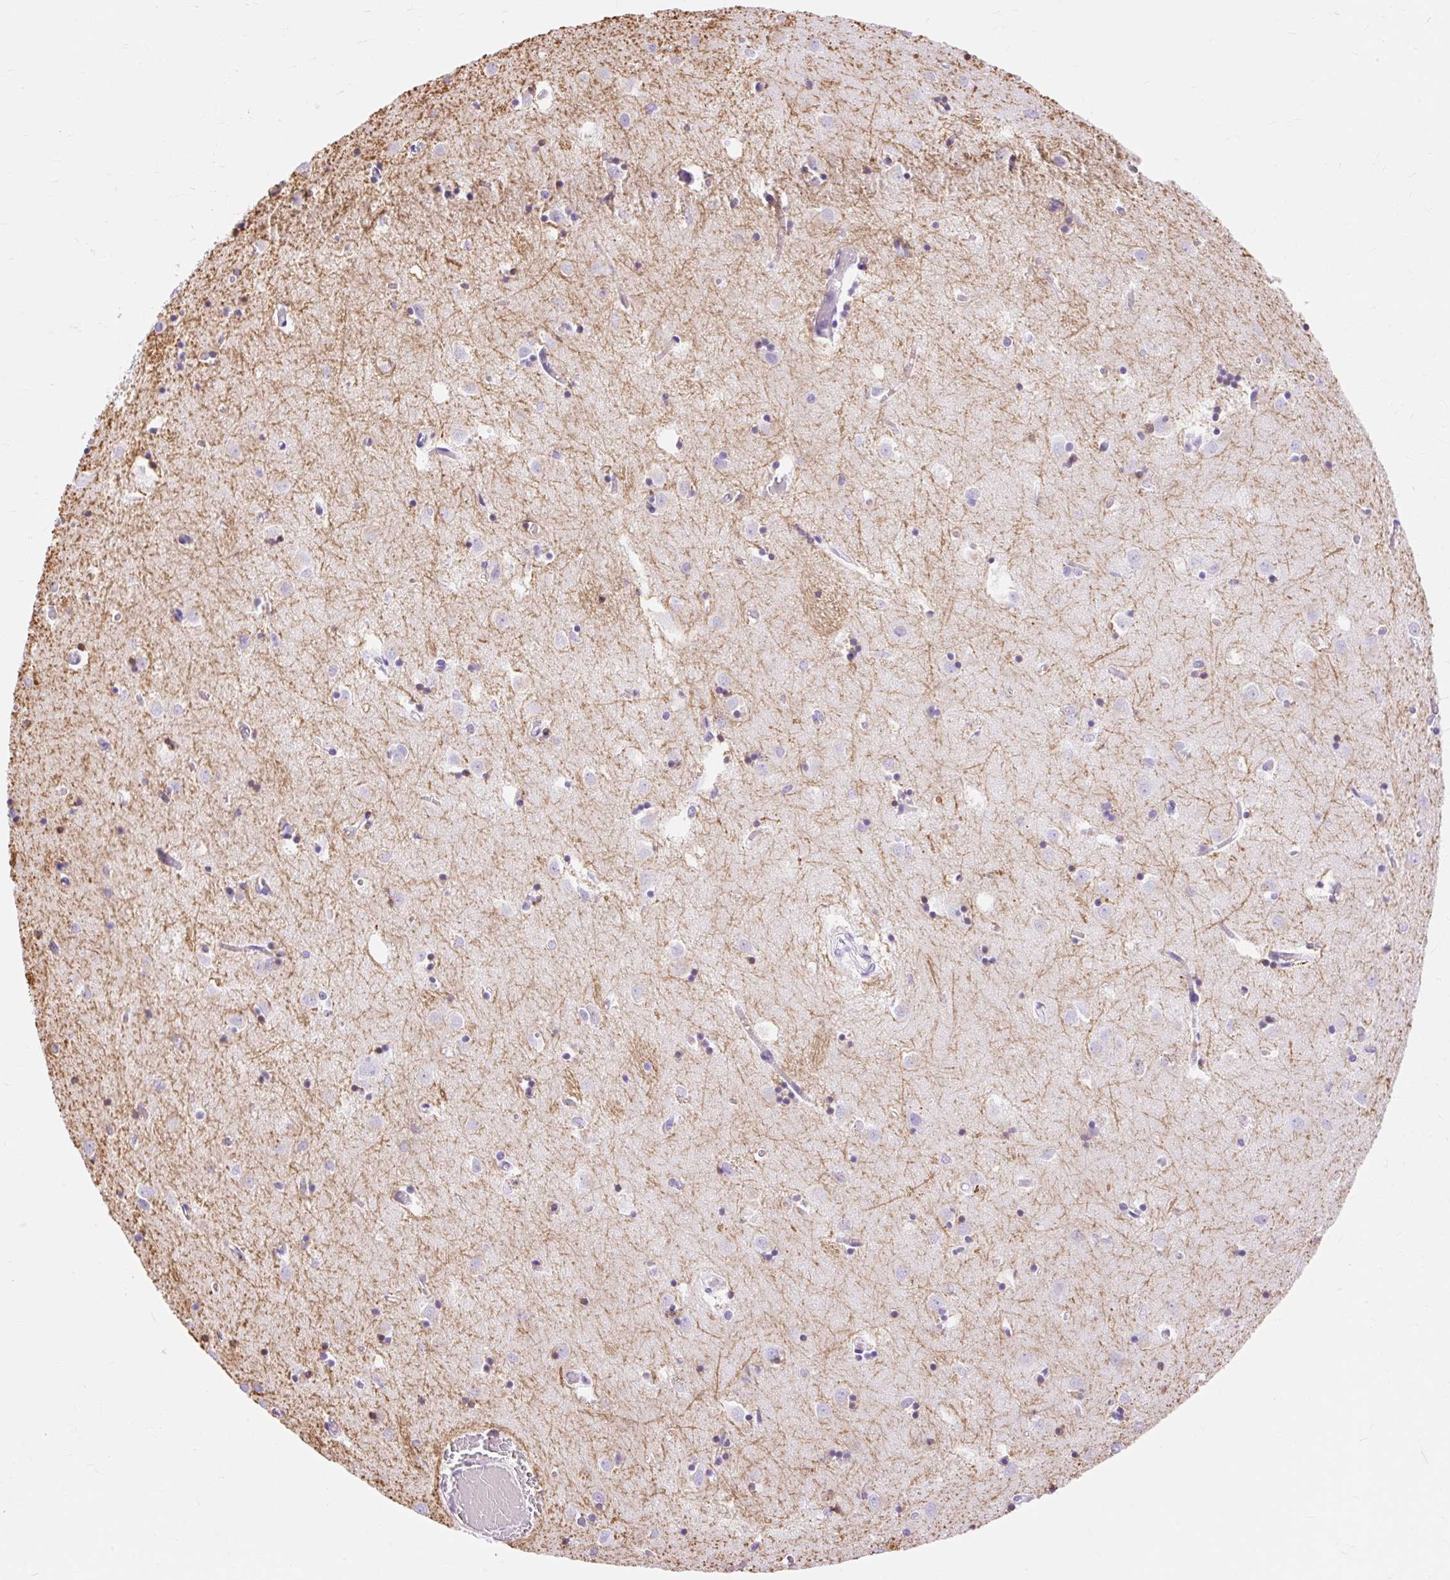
{"staining": {"intensity": "moderate", "quantity": "<25%", "location": "nuclear"}, "tissue": "caudate", "cell_type": "Glial cells", "image_type": "normal", "snomed": [{"axis": "morphology", "description": "Normal tissue, NOS"}, {"axis": "topography", "description": "Lateral ventricle wall"}], "caption": "Moderate nuclear expression is identified in approximately <25% of glial cells in benign caudate. The staining is performed using DAB (3,3'-diaminobenzidine) brown chromogen to label protein expression. The nuclei are counter-stained blue using hematoxylin.", "gene": "MBP", "patient": {"sex": "male", "age": 70}}